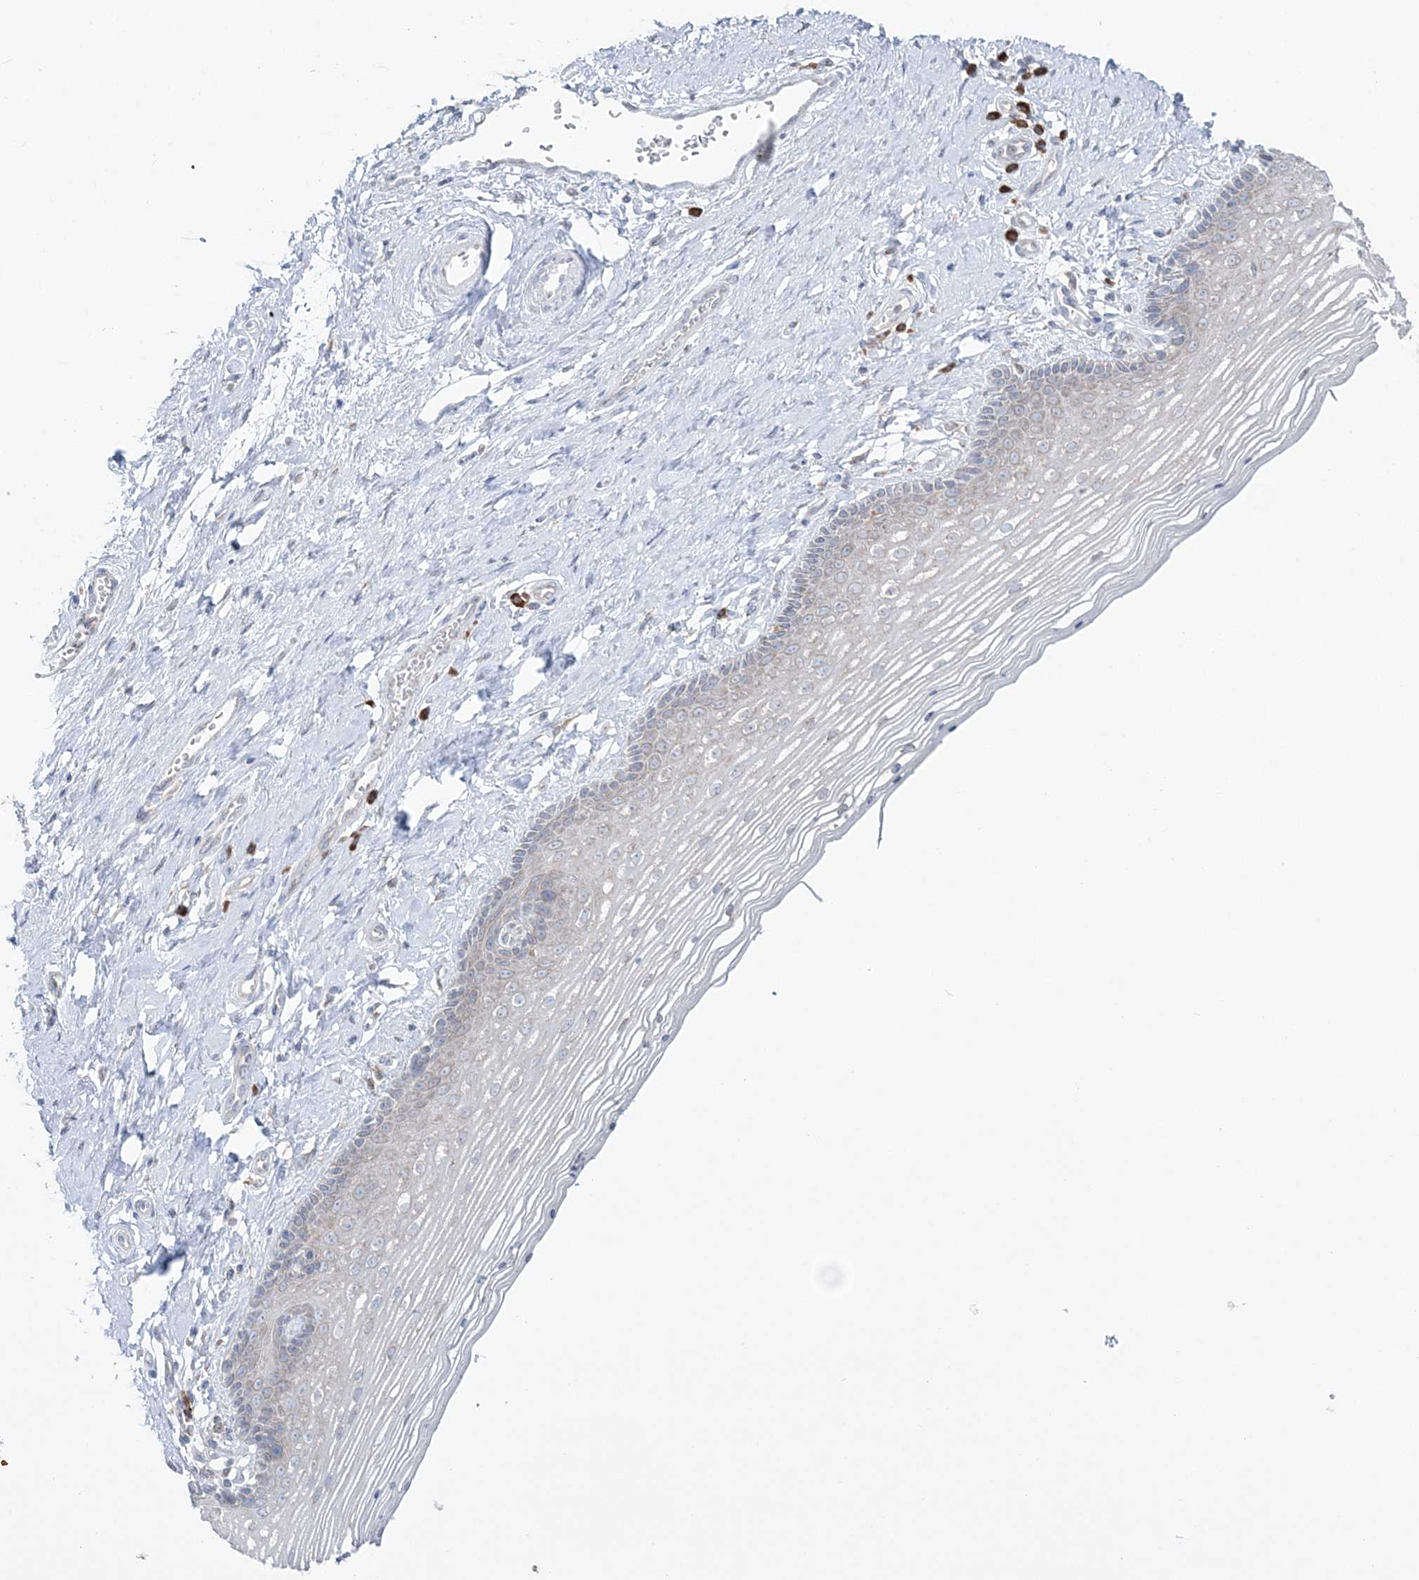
{"staining": {"intensity": "moderate", "quantity": "<25%", "location": "cytoplasmic/membranous"}, "tissue": "vagina", "cell_type": "Squamous epithelial cells", "image_type": "normal", "snomed": [{"axis": "morphology", "description": "Normal tissue, NOS"}, {"axis": "topography", "description": "Vagina"}], "caption": "Protein analysis of normal vagina exhibits moderate cytoplasmic/membranous staining in about <25% of squamous epithelial cells. (Brightfield microscopy of DAB IHC at high magnification).", "gene": "TMED10", "patient": {"sex": "female", "age": 46}}